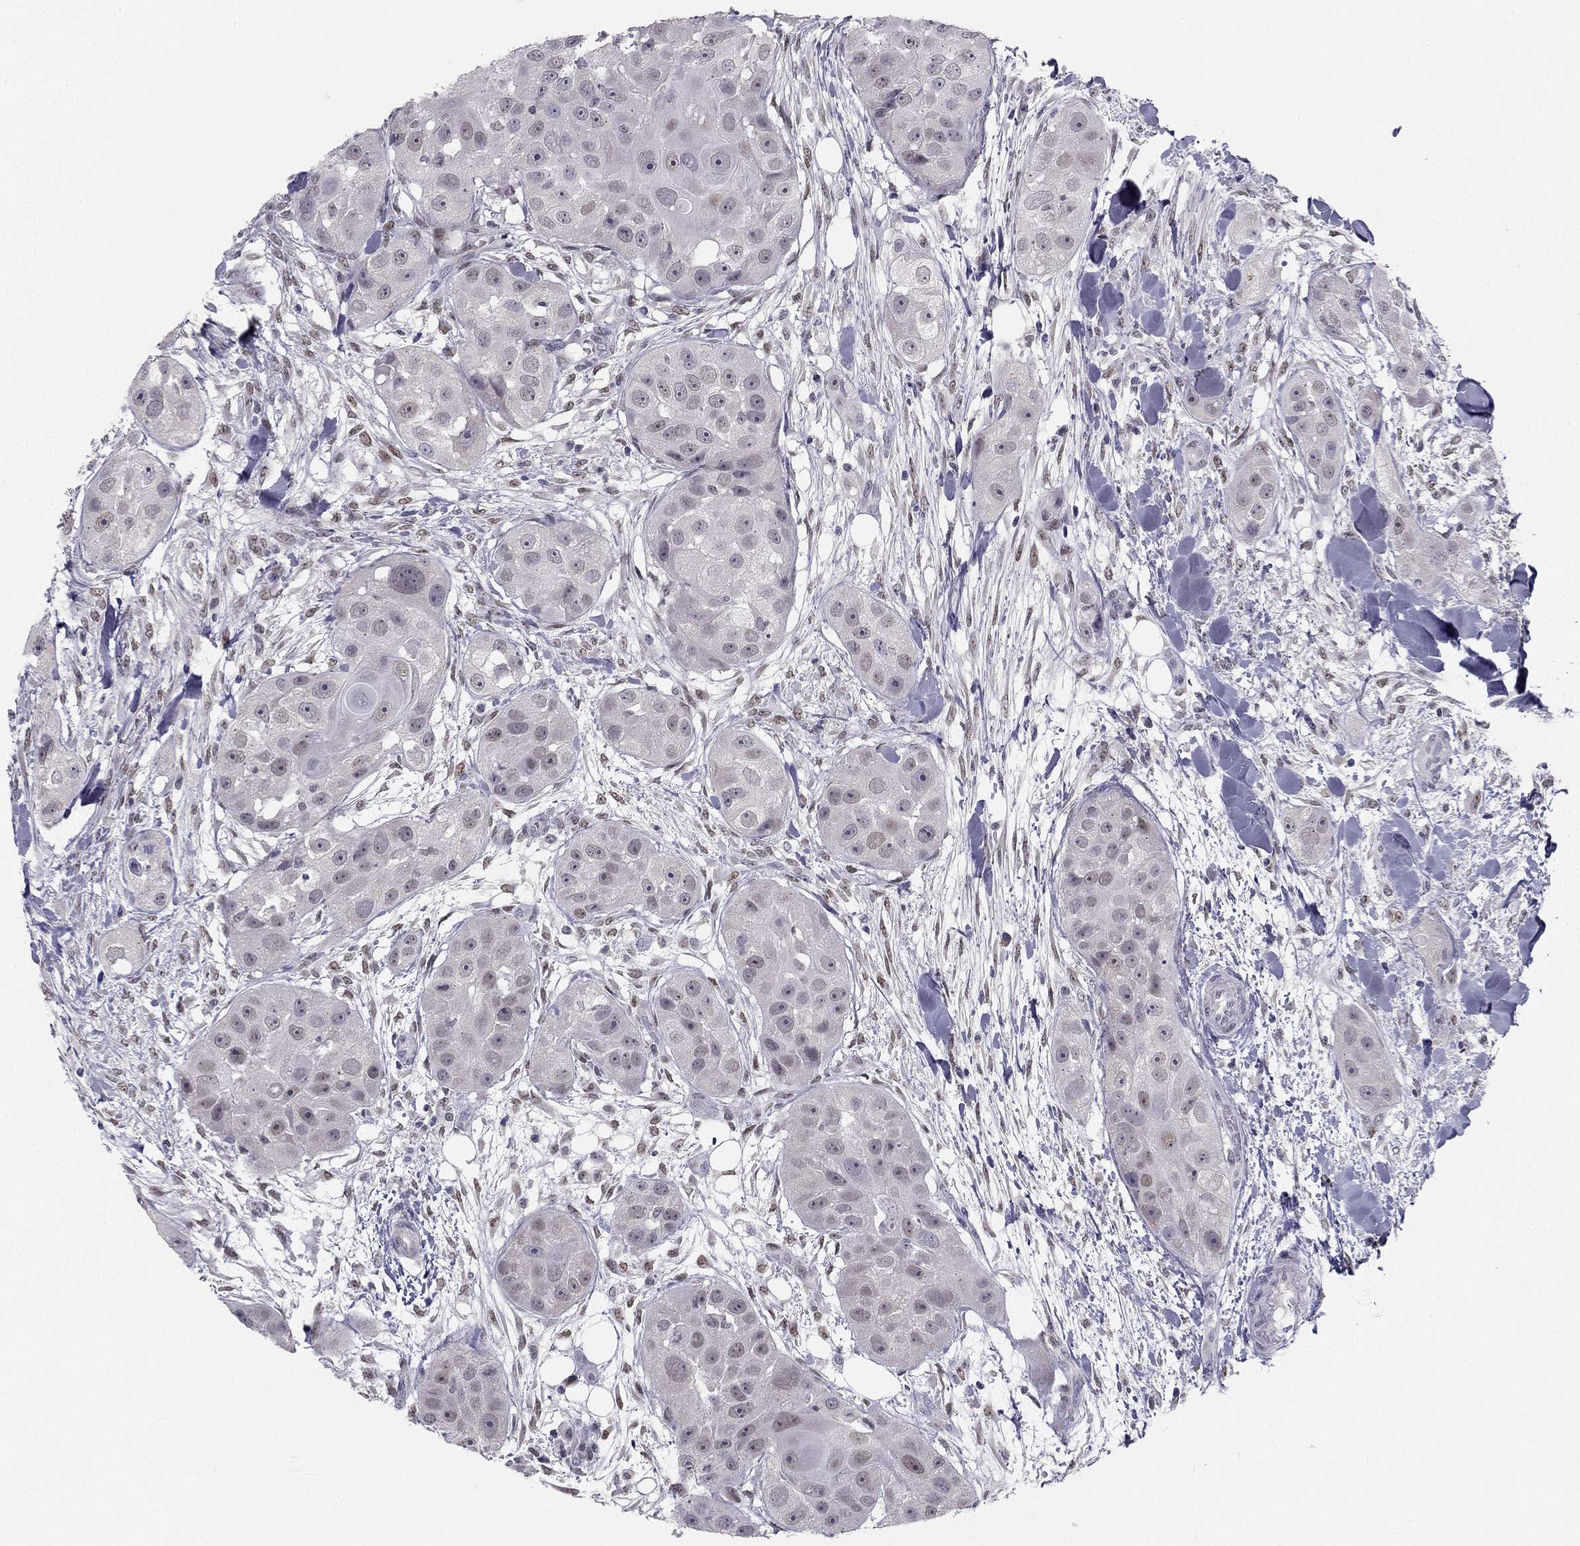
{"staining": {"intensity": "negative", "quantity": "none", "location": "none"}, "tissue": "head and neck cancer", "cell_type": "Tumor cells", "image_type": "cancer", "snomed": [{"axis": "morphology", "description": "Squamous cell carcinoma, NOS"}, {"axis": "topography", "description": "Head-Neck"}], "caption": "High magnification brightfield microscopy of head and neck squamous cell carcinoma stained with DAB (brown) and counterstained with hematoxylin (blue): tumor cells show no significant expression. (DAB immunohistochemistry visualized using brightfield microscopy, high magnification).", "gene": "TRPS1", "patient": {"sex": "male", "age": 51}}